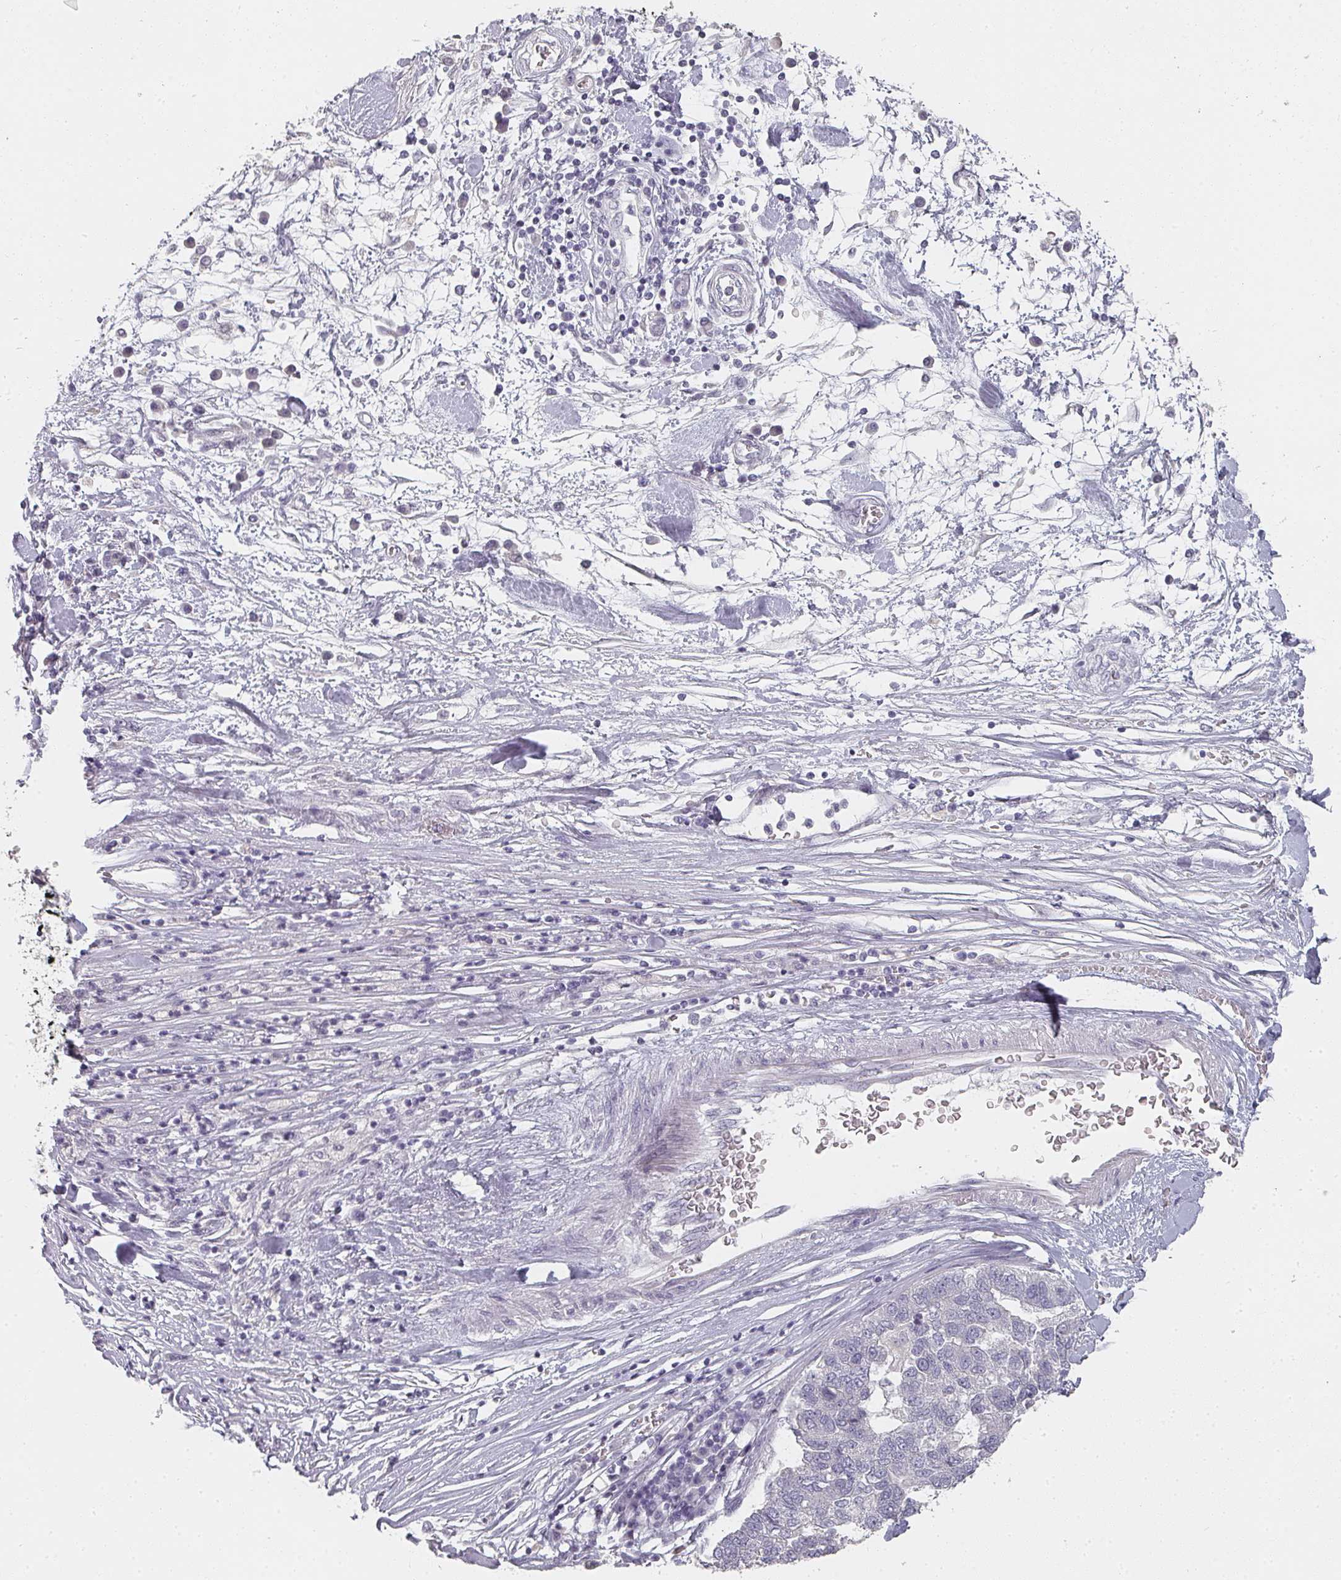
{"staining": {"intensity": "negative", "quantity": "none", "location": "none"}, "tissue": "pancreatic cancer", "cell_type": "Tumor cells", "image_type": "cancer", "snomed": [{"axis": "morphology", "description": "Adenocarcinoma, NOS"}, {"axis": "topography", "description": "Pancreas"}], "caption": "Histopathology image shows no significant protein expression in tumor cells of pancreatic adenocarcinoma.", "gene": "SHISA2", "patient": {"sex": "female", "age": 61}}